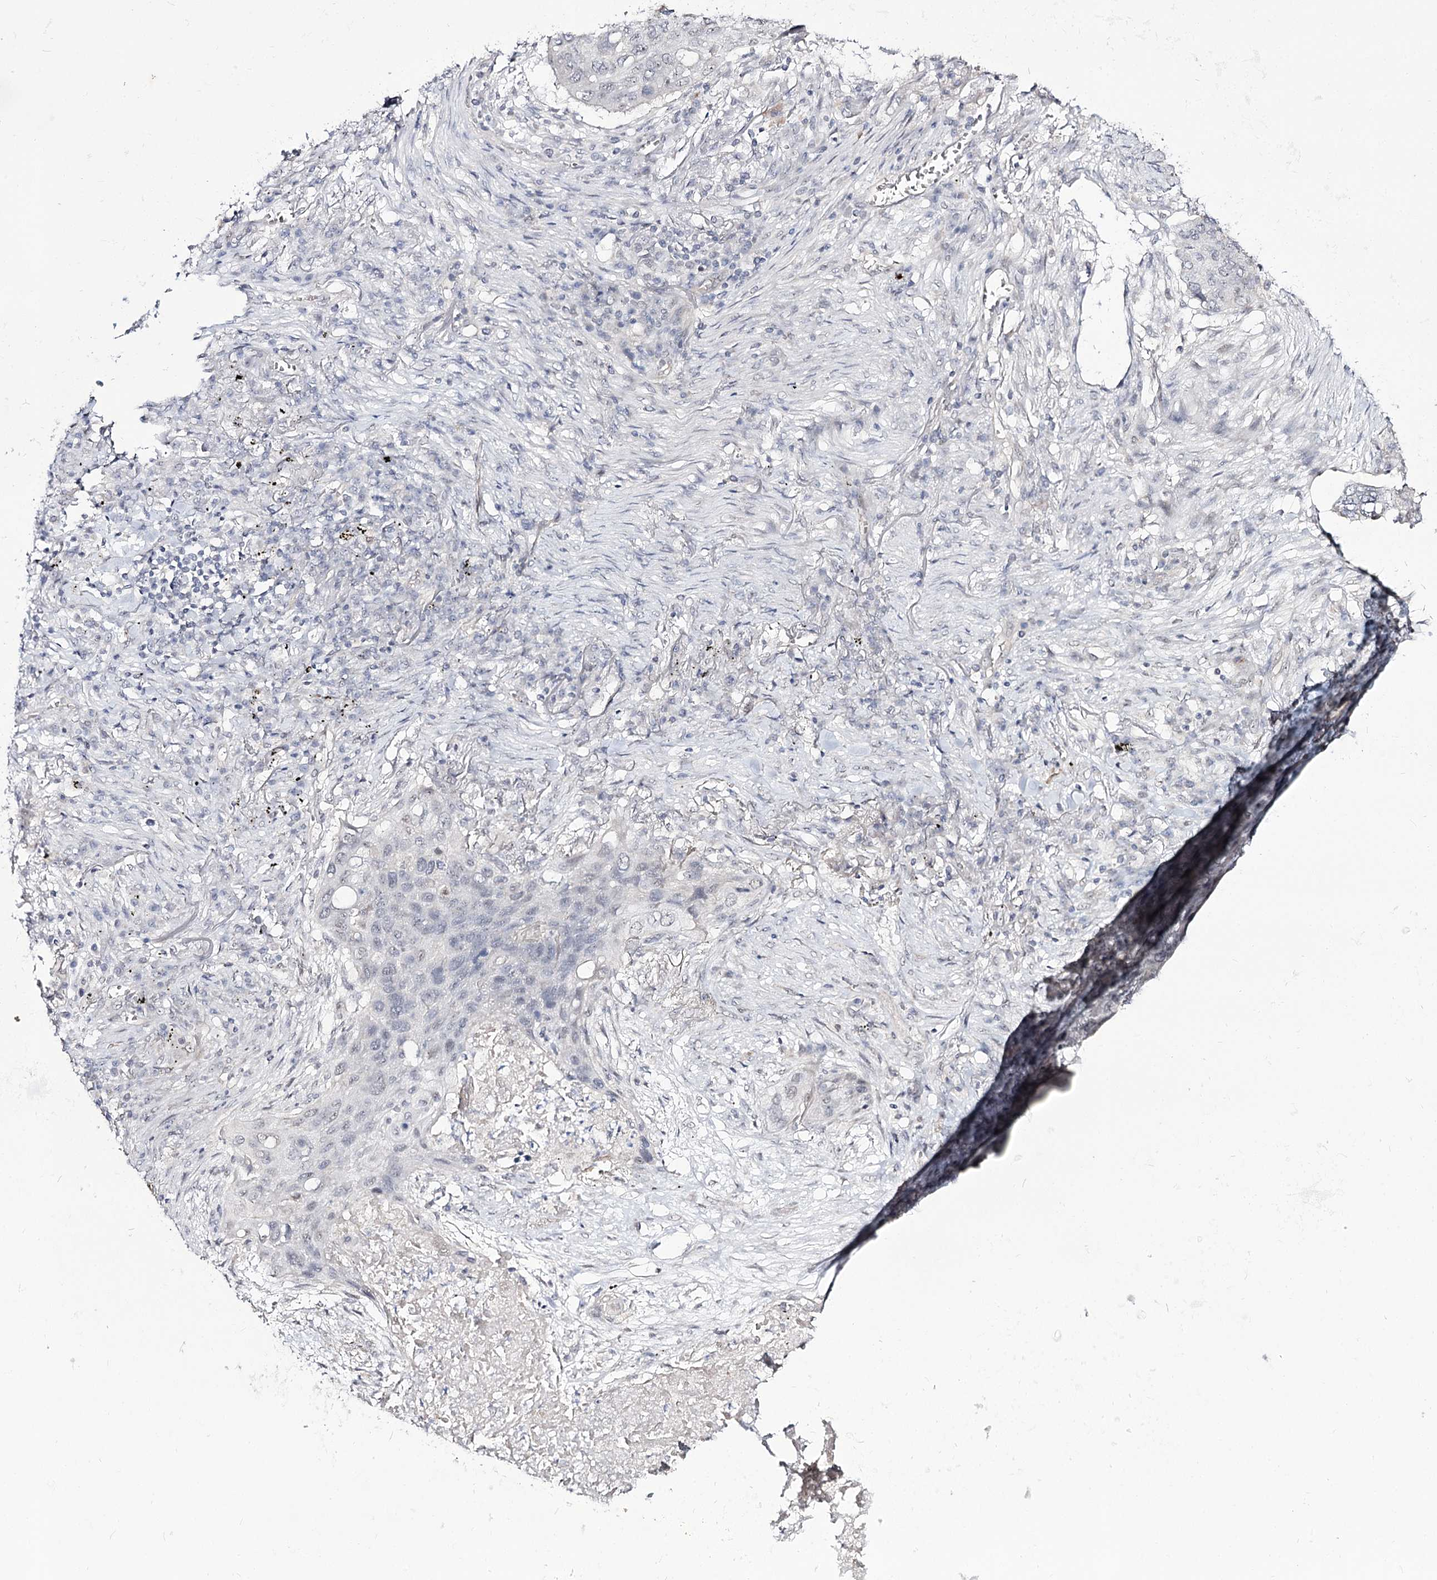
{"staining": {"intensity": "negative", "quantity": "none", "location": "none"}, "tissue": "lung cancer", "cell_type": "Tumor cells", "image_type": "cancer", "snomed": [{"axis": "morphology", "description": "Squamous cell carcinoma, NOS"}, {"axis": "topography", "description": "Lung"}], "caption": "This is a micrograph of immunohistochemistry staining of lung cancer (squamous cell carcinoma), which shows no staining in tumor cells.", "gene": "RRP9", "patient": {"sex": "female", "age": 63}}